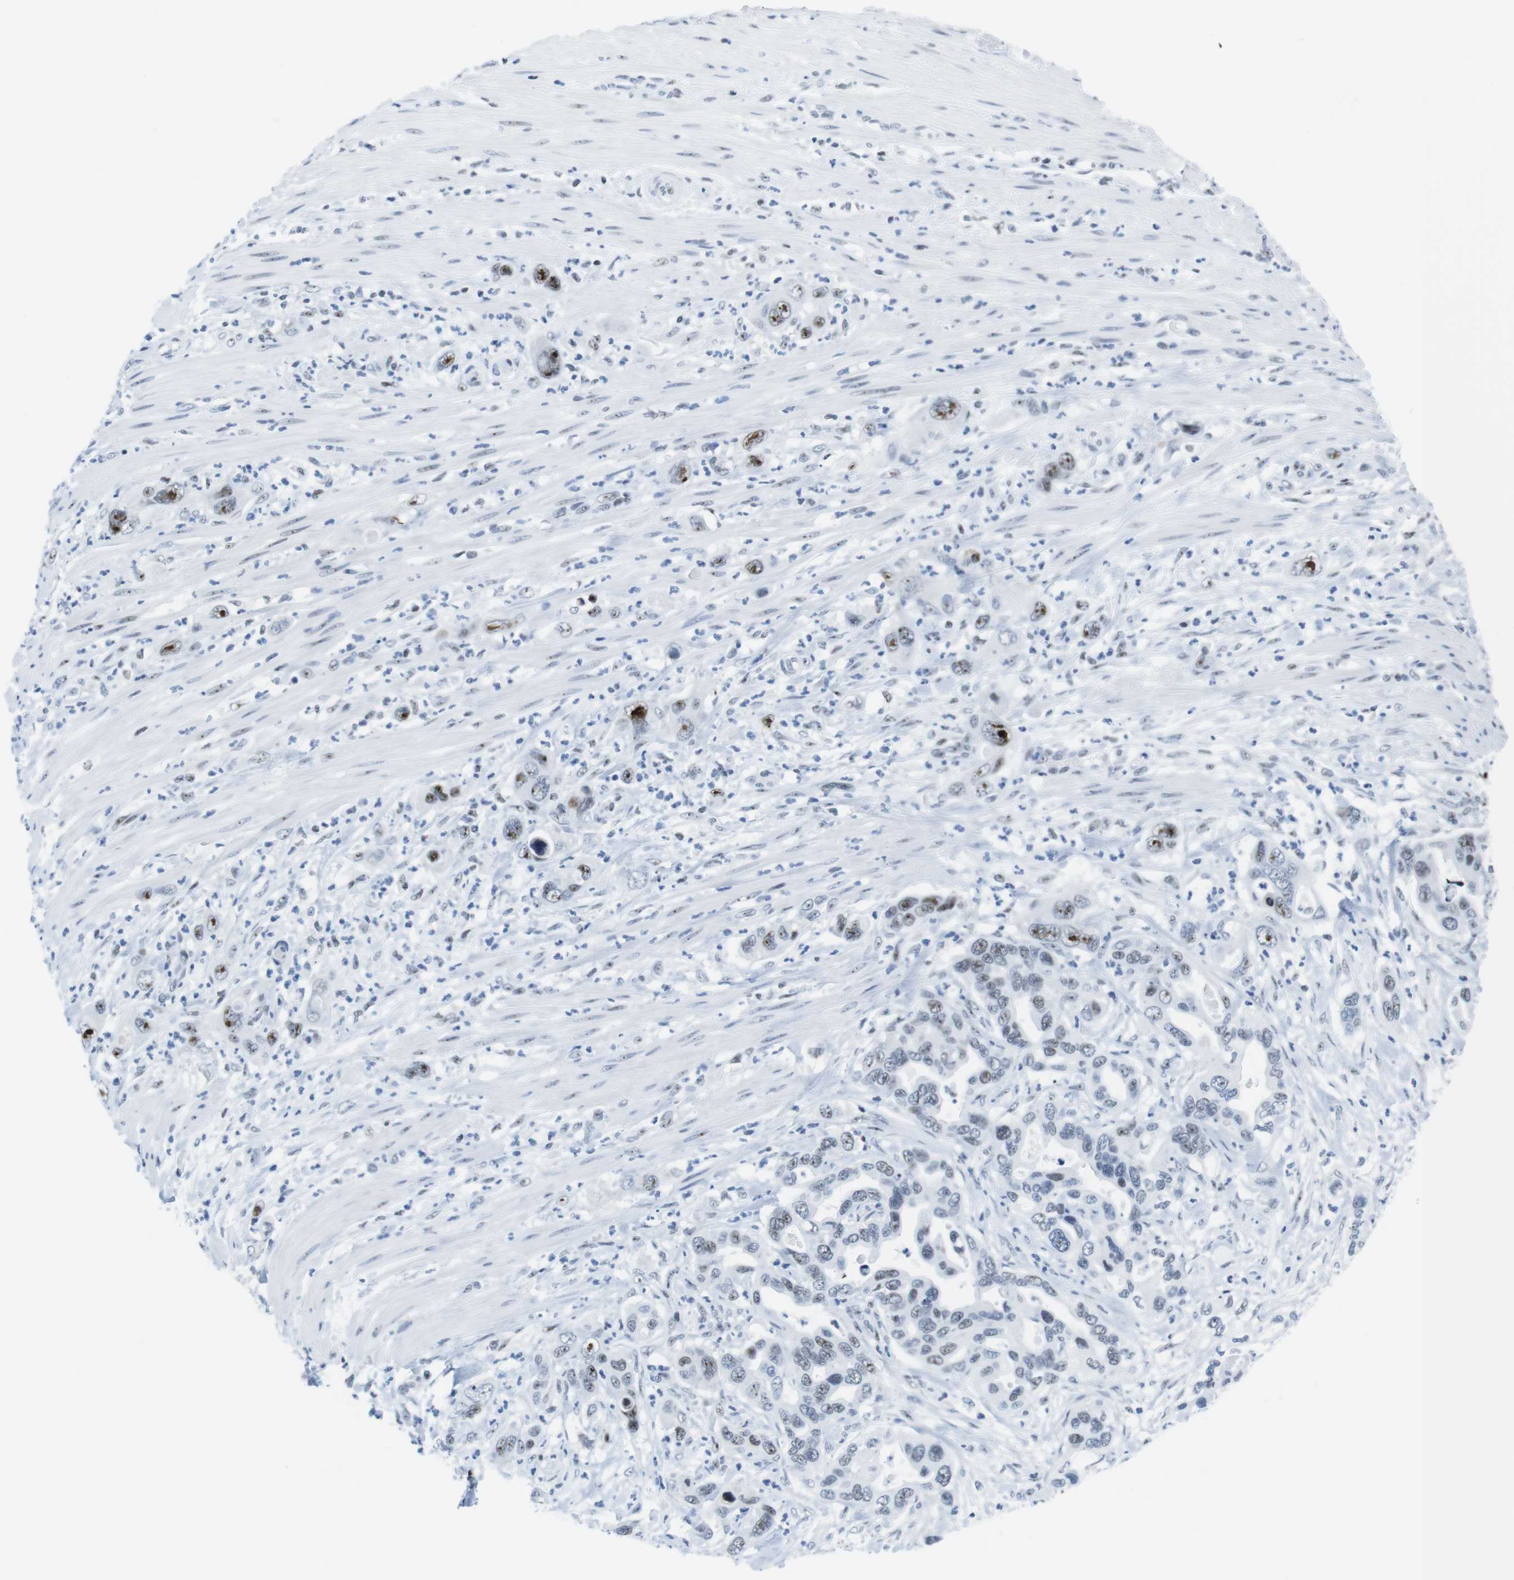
{"staining": {"intensity": "moderate", "quantity": "25%-75%", "location": "nuclear"}, "tissue": "pancreatic cancer", "cell_type": "Tumor cells", "image_type": "cancer", "snomed": [{"axis": "morphology", "description": "Adenocarcinoma, NOS"}, {"axis": "topography", "description": "Pancreas"}], "caption": "Pancreatic cancer (adenocarcinoma) stained with a protein marker exhibits moderate staining in tumor cells.", "gene": "NIFK", "patient": {"sex": "female", "age": 71}}